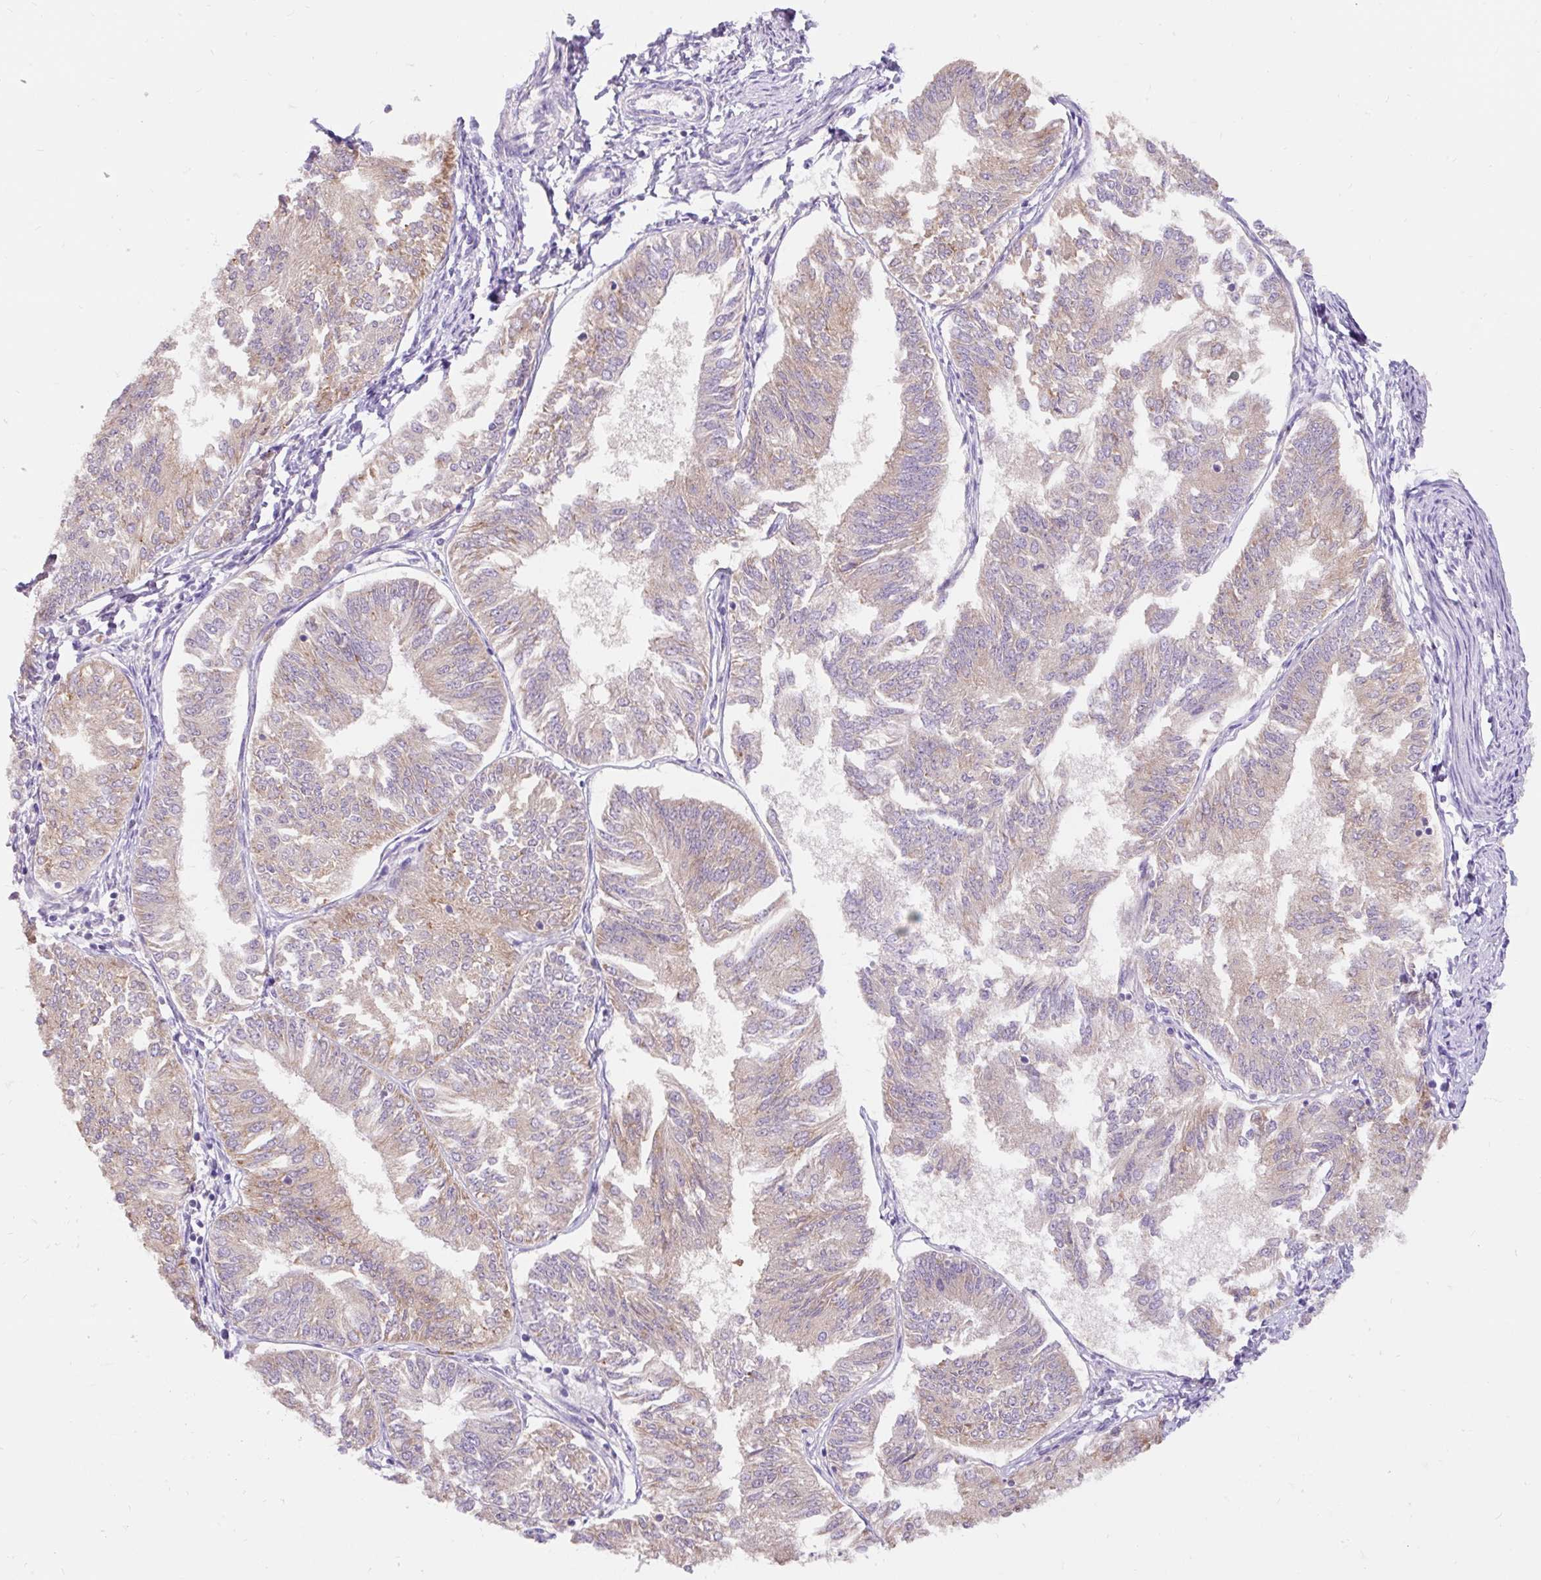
{"staining": {"intensity": "weak", "quantity": "<25%", "location": "cytoplasmic/membranous"}, "tissue": "endometrial cancer", "cell_type": "Tumor cells", "image_type": "cancer", "snomed": [{"axis": "morphology", "description": "Adenocarcinoma, NOS"}, {"axis": "topography", "description": "Endometrium"}], "caption": "Immunohistochemistry of human endometrial cancer displays no staining in tumor cells. (DAB IHC with hematoxylin counter stain).", "gene": "SEC63", "patient": {"sex": "female", "age": 58}}